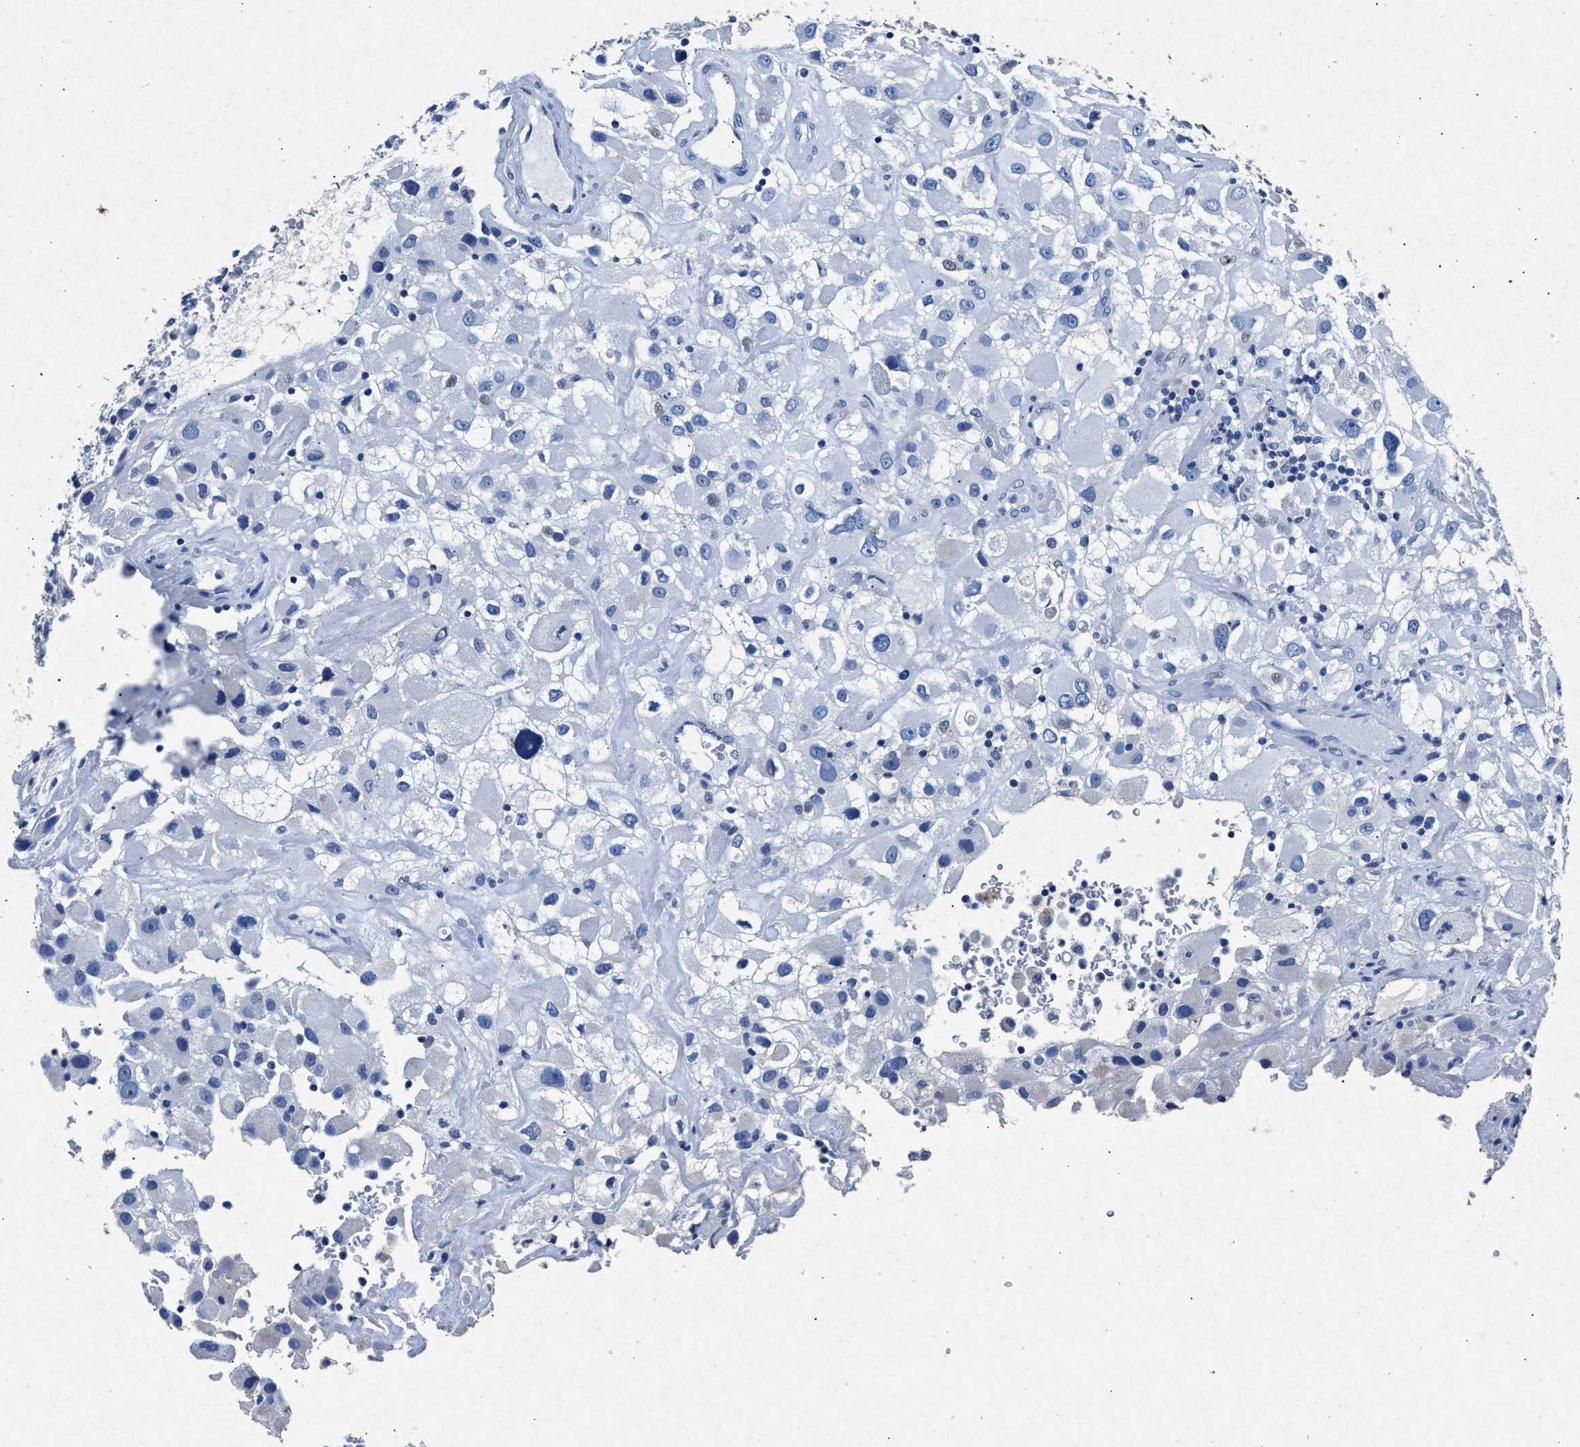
{"staining": {"intensity": "negative", "quantity": "none", "location": "none"}, "tissue": "renal cancer", "cell_type": "Tumor cells", "image_type": "cancer", "snomed": [{"axis": "morphology", "description": "Adenocarcinoma, NOS"}, {"axis": "topography", "description": "Kidney"}], "caption": "An immunohistochemistry (IHC) histopathology image of renal cancer is shown. There is no staining in tumor cells of renal cancer. The staining was performed using DAB to visualize the protein expression in brown, while the nuclei were stained in blue with hematoxylin (Magnification: 20x).", "gene": "MAP6", "patient": {"sex": "female", "age": 52}}